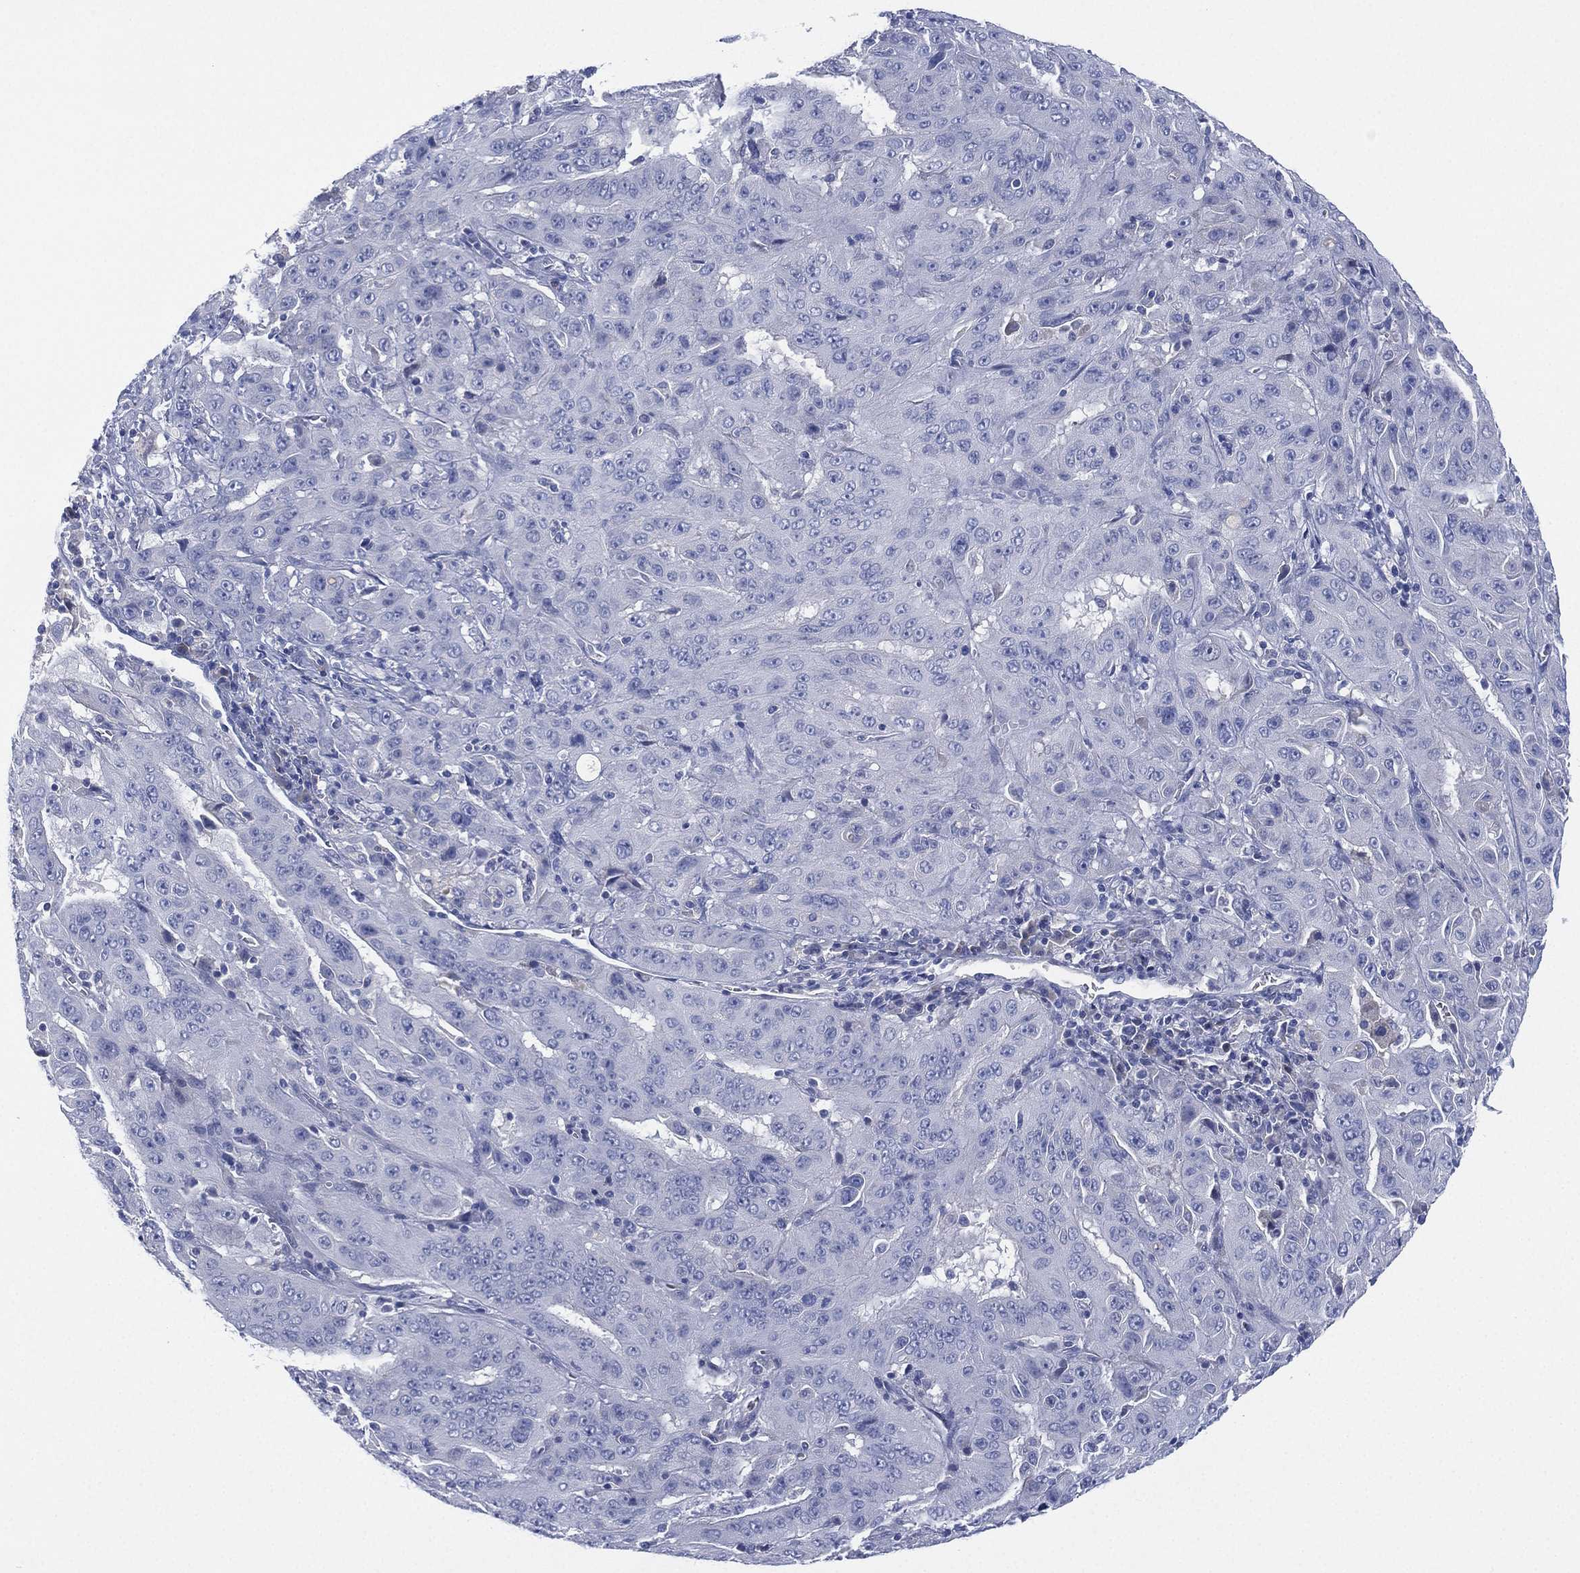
{"staining": {"intensity": "negative", "quantity": "none", "location": "none"}, "tissue": "pancreatic cancer", "cell_type": "Tumor cells", "image_type": "cancer", "snomed": [{"axis": "morphology", "description": "Adenocarcinoma, NOS"}, {"axis": "topography", "description": "Pancreas"}], "caption": "A high-resolution micrograph shows immunohistochemistry staining of pancreatic cancer (adenocarcinoma), which demonstrates no significant positivity in tumor cells.", "gene": "CYP2D6", "patient": {"sex": "male", "age": 63}}